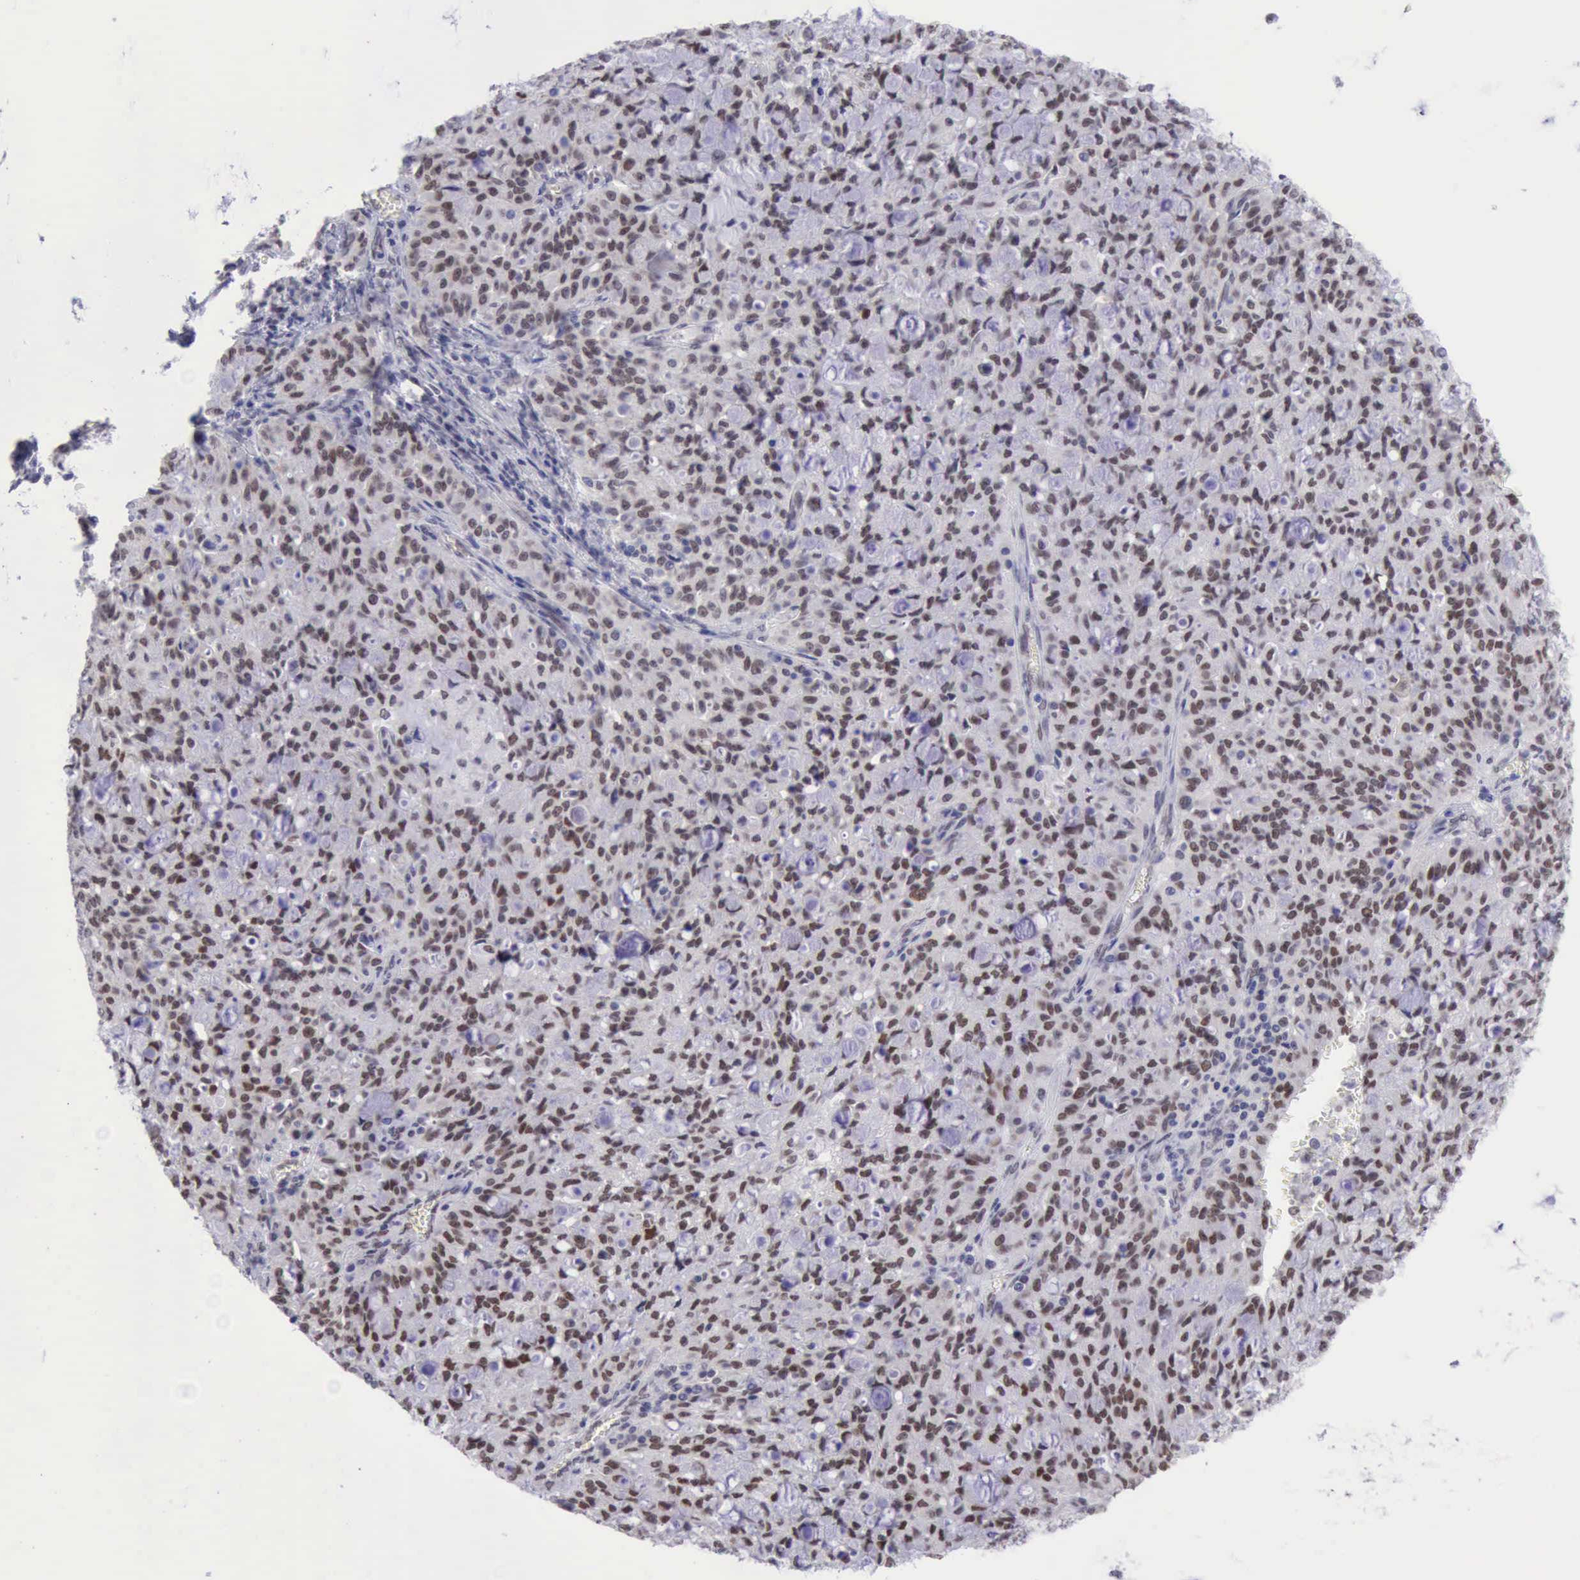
{"staining": {"intensity": "moderate", "quantity": "25%-75%", "location": "nuclear"}, "tissue": "lung cancer", "cell_type": "Tumor cells", "image_type": "cancer", "snomed": [{"axis": "morphology", "description": "Adenocarcinoma, NOS"}, {"axis": "topography", "description": "Lung"}], "caption": "Immunohistochemical staining of lung cancer (adenocarcinoma) reveals moderate nuclear protein expression in about 25%-75% of tumor cells.", "gene": "ERCC4", "patient": {"sex": "female", "age": 44}}